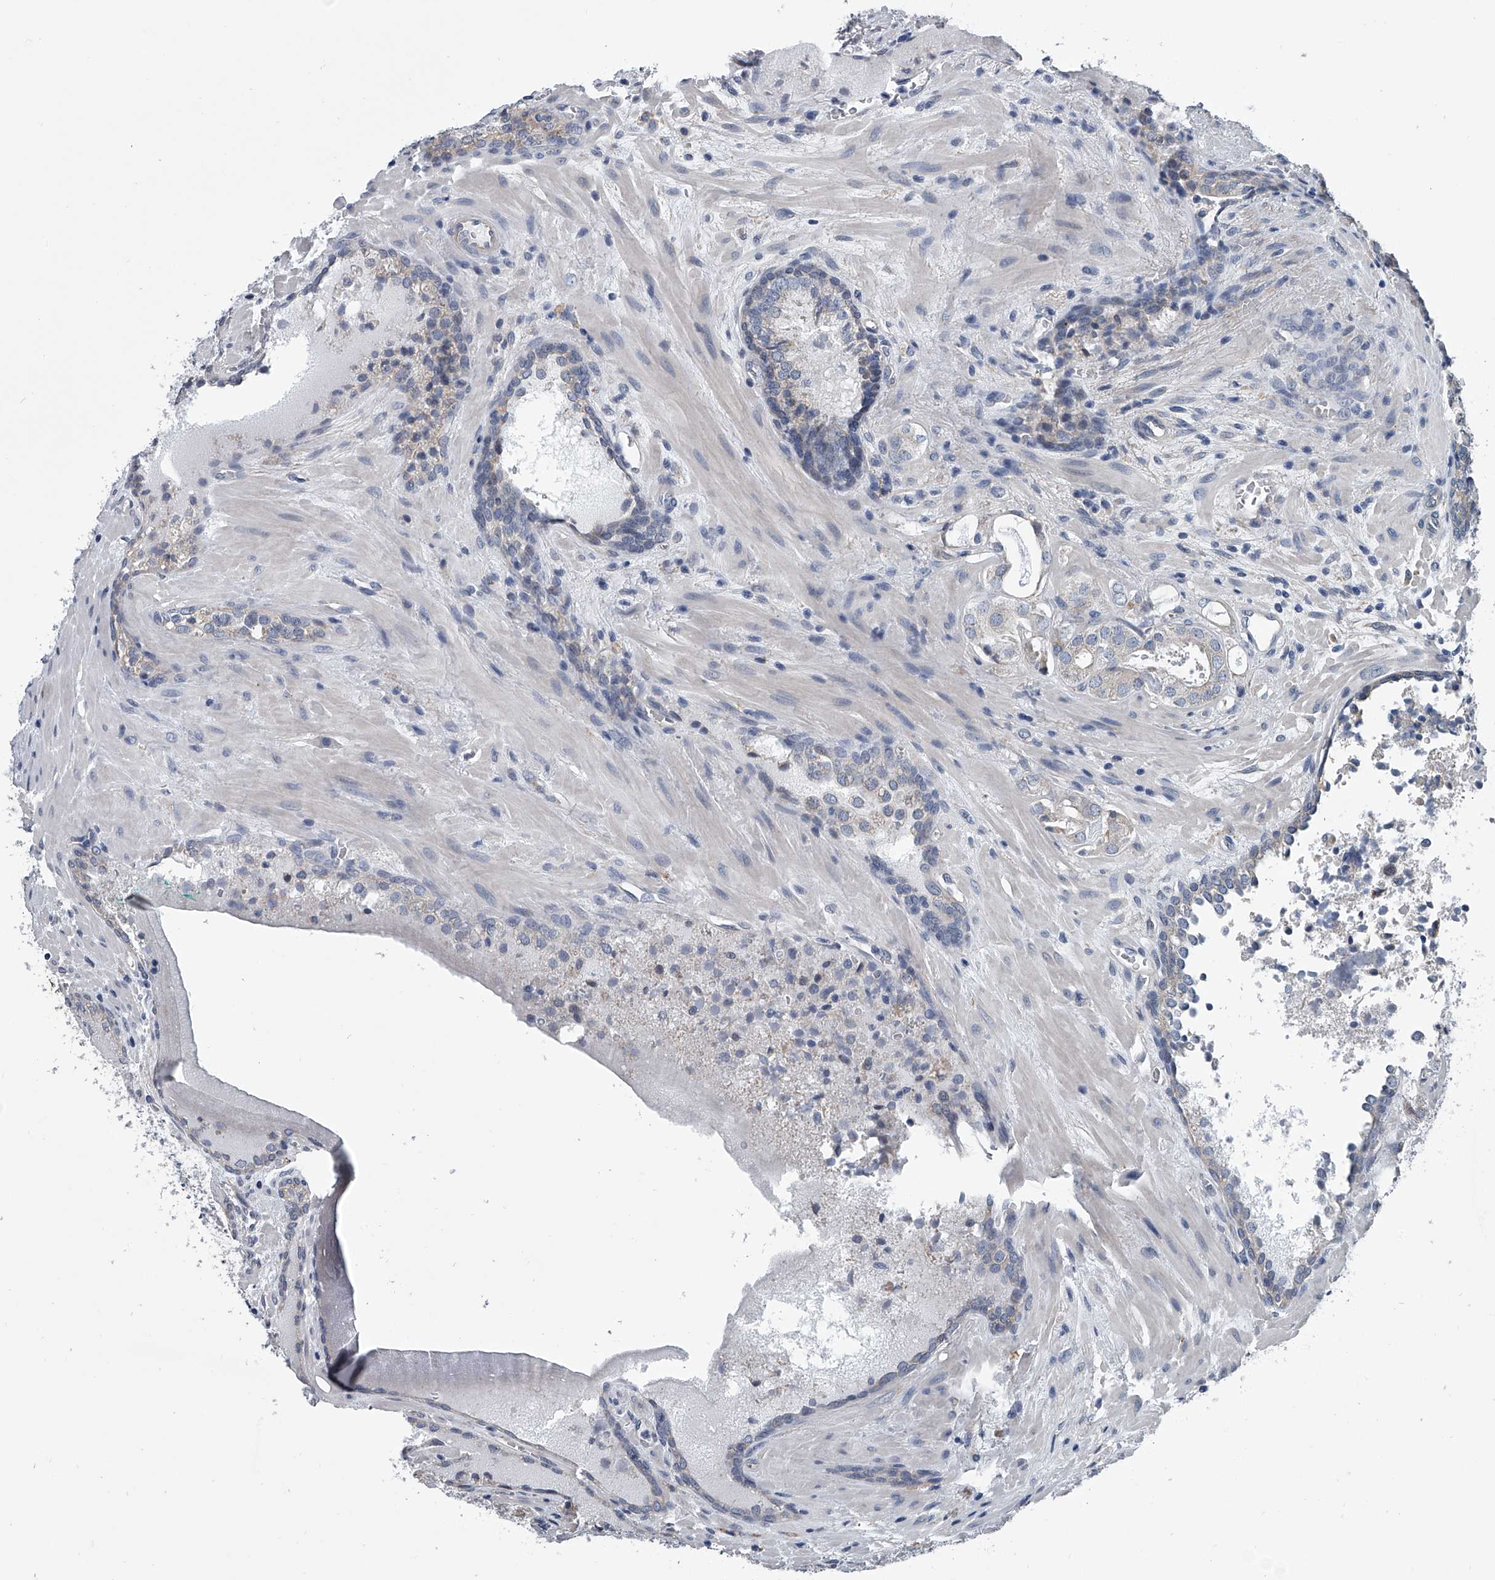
{"staining": {"intensity": "negative", "quantity": "none", "location": "none"}, "tissue": "prostate cancer", "cell_type": "Tumor cells", "image_type": "cancer", "snomed": [{"axis": "morphology", "description": "Adenocarcinoma, Low grade"}, {"axis": "topography", "description": "Prostate"}], "caption": "Immunohistochemistry image of human prostate cancer (adenocarcinoma (low-grade)) stained for a protein (brown), which reveals no positivity in tumor cells.", "gene": "ABCG1", "patient": {"sex": "male", "age": 67}}